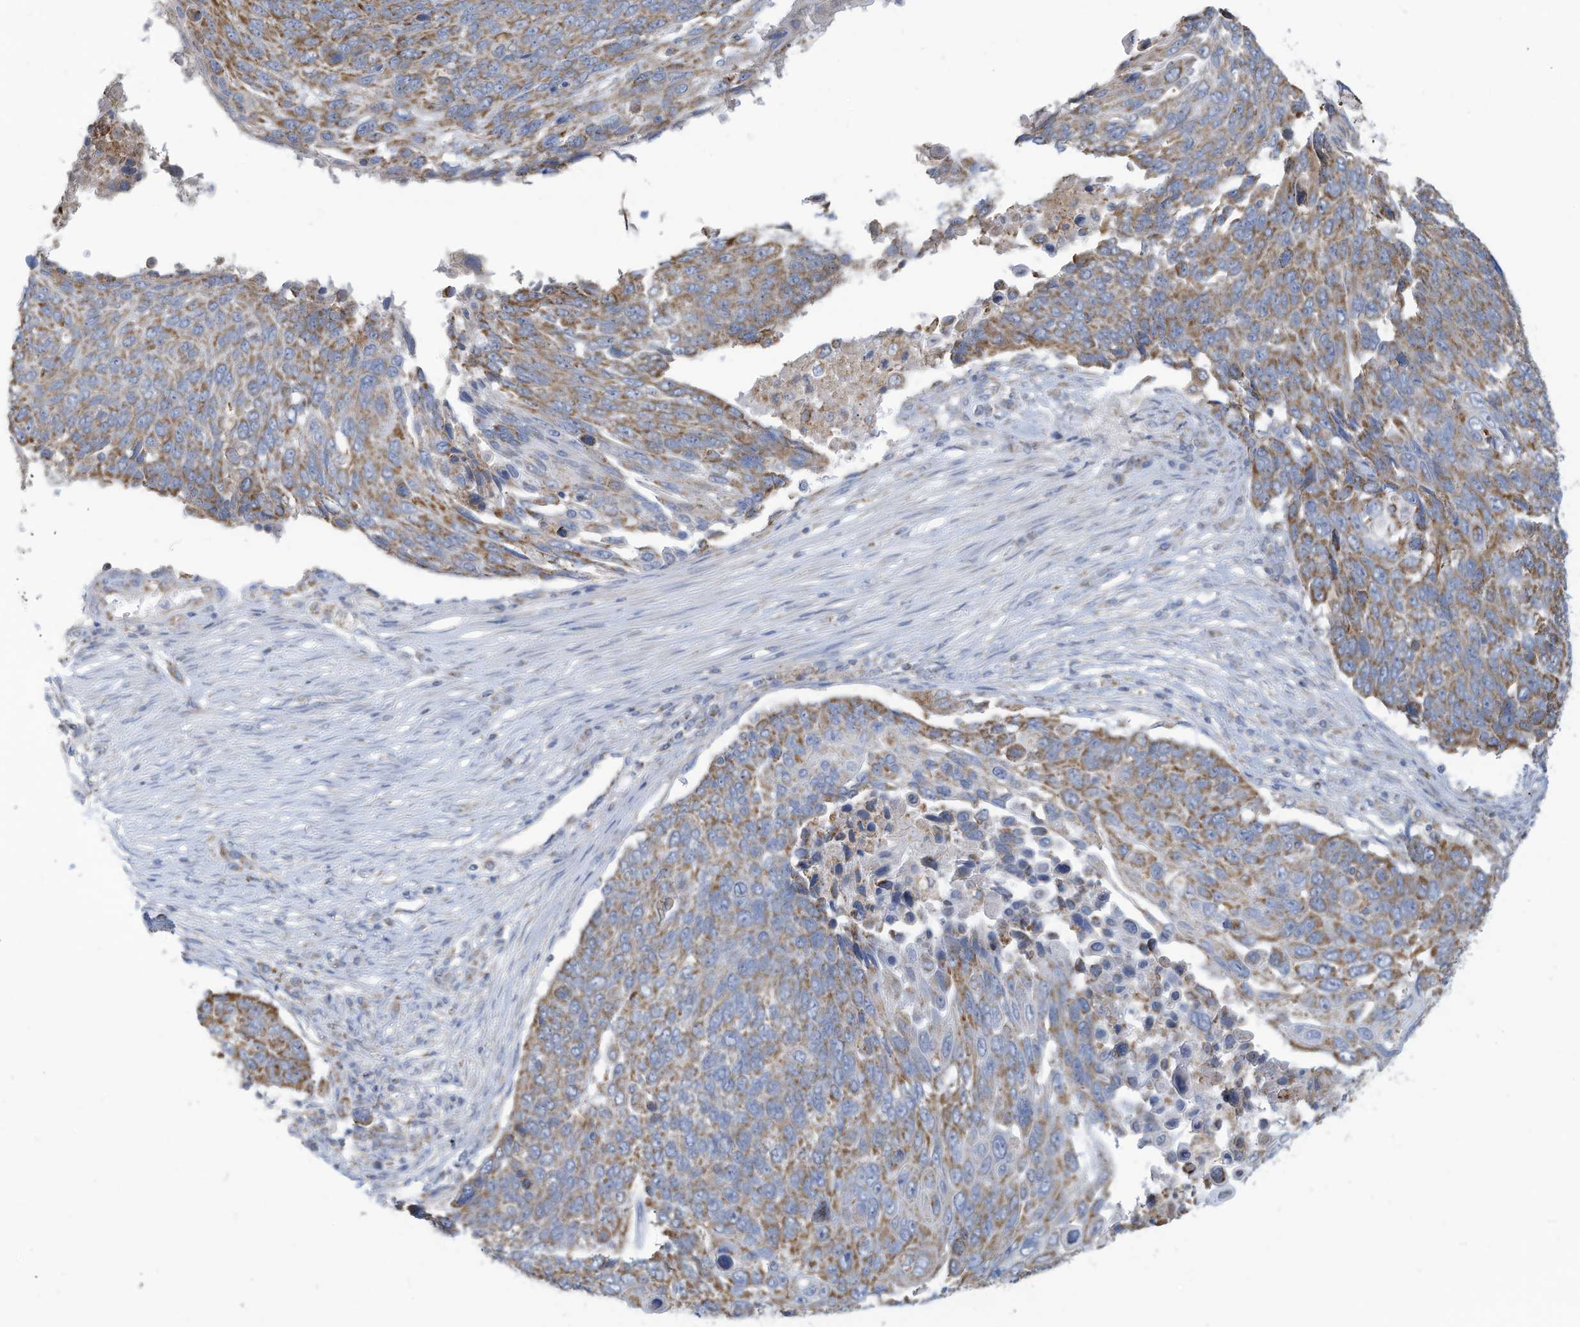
{"staining": {"intensity": "moderate", "quantity": "25%-75%", "location": "cytoplasmic/membranous"}, "tissue": "lung cancer", "cell_type": "Tumor cells", "image_type": "cancer", "snomed": [{"axis": "morphology", "description": "Squamous cell carcinoma, NOS"}, {"axis": "topography", "description": "Lung"}], "caption": "Lung cancer stained with DAB (3,3'-diaminobenzidine) IHC reveals medium levels of moderate cytoplasmic/membranous staining in about 25%-75% of tumor cells.", "gene": "NLN", "patient": {"sex": "male", "age": 66}}